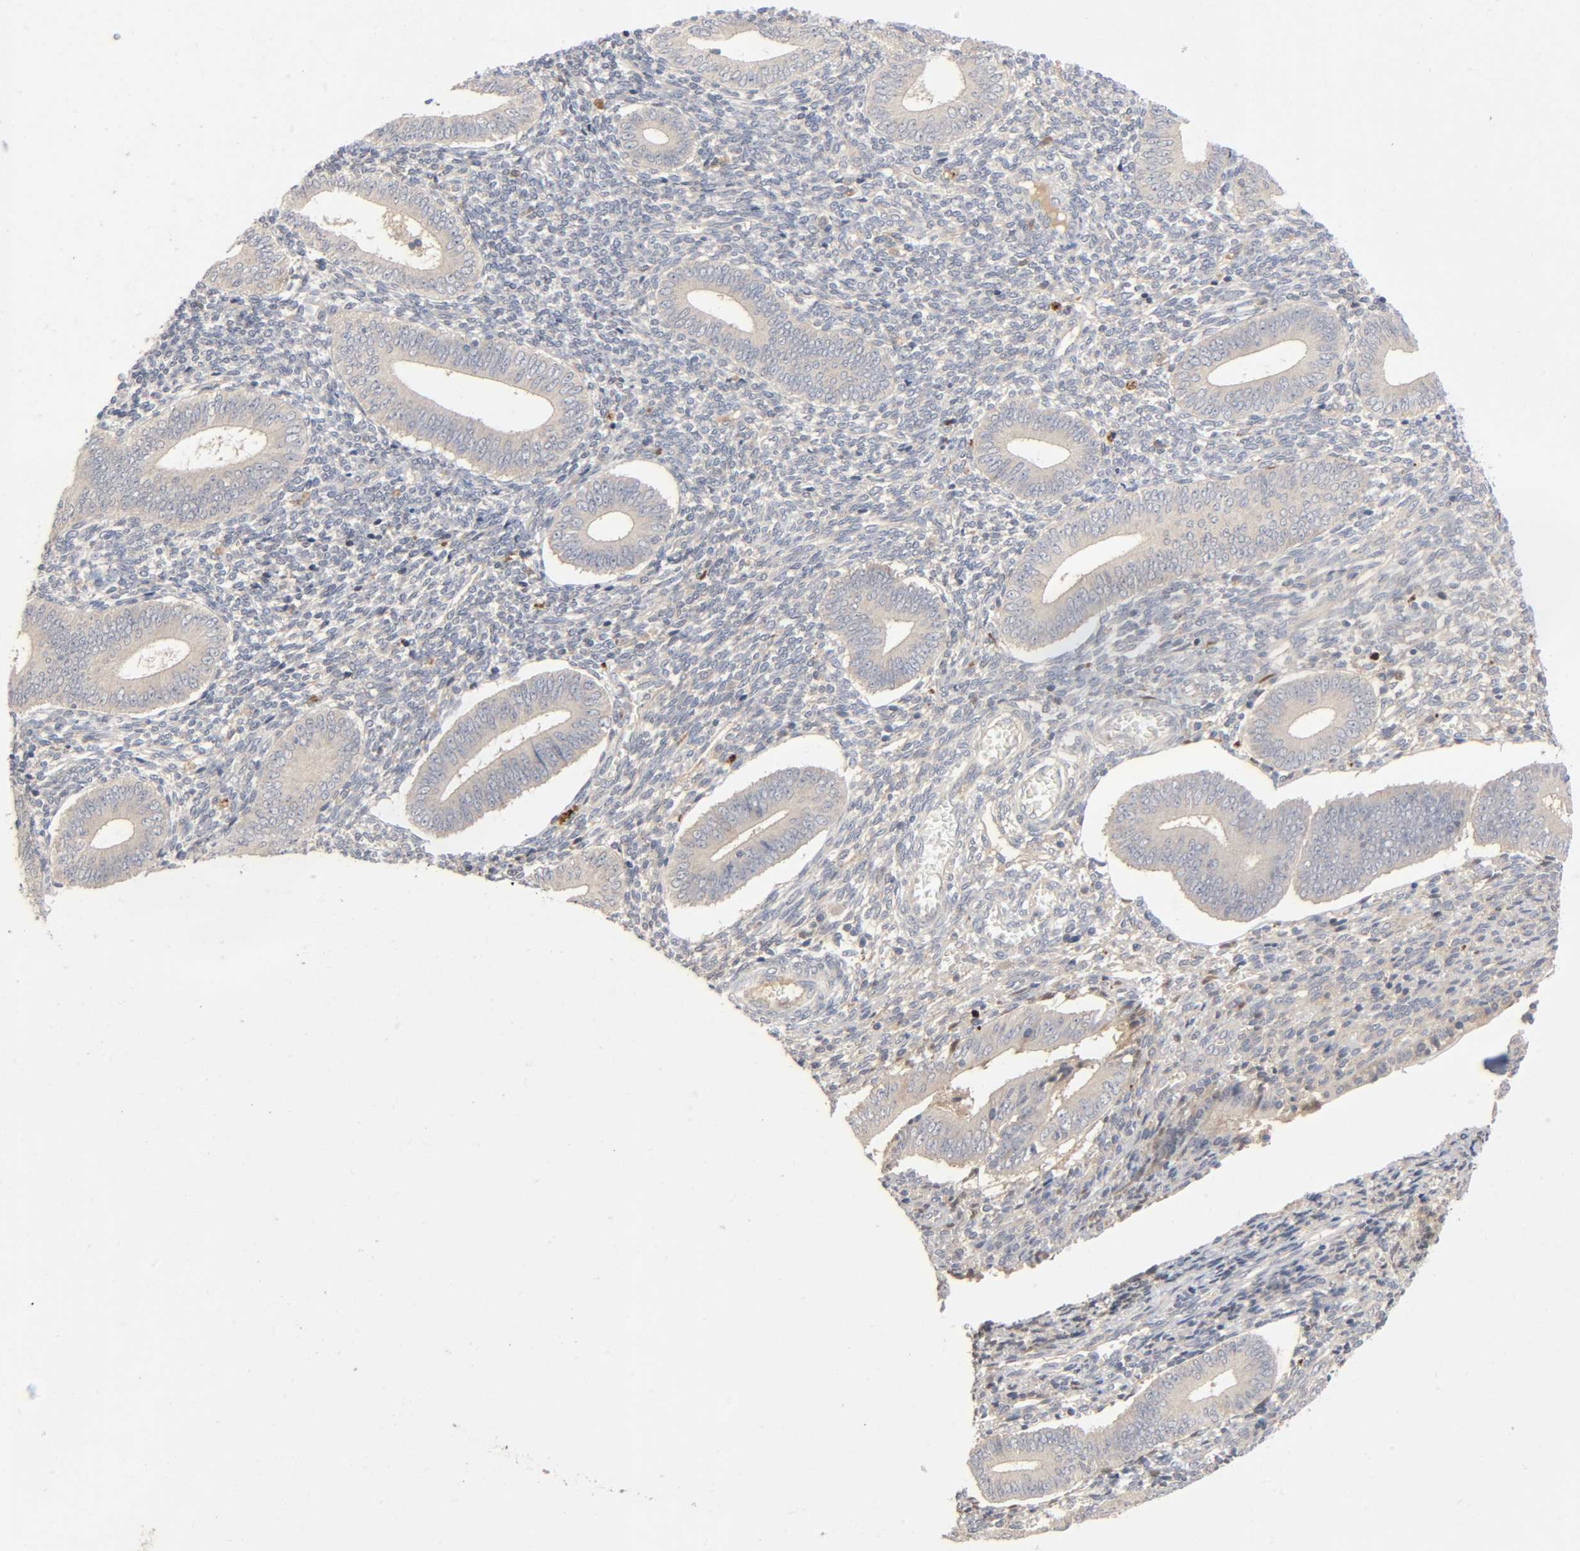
{"staining": {"intensity": "moderate", "quantity": "25%-75%", "location": "cytoplasmic/membranous"}, "tissue": "endometrium", "cell_type": "Cells in endometrial stroma", "image_type": "normal", "snomed": [{"axis": "morphology", "description": "Normal tissue, NOS"}, {"axis": "topography", "description": "Uterus"}, {"axis": "topography", "description": "Endometrium"}], "caption": "Cells in endometrial stroma show moderate cytoplasmic/membranous expression in about 25%-75% of cells in benign endometrium. Immunohistochemistry (ihc) stains the protein of interest in brown and the nuclei are stained blue.", "gene": "CPB2", "patient": {"sex": "female", "age": 33}}